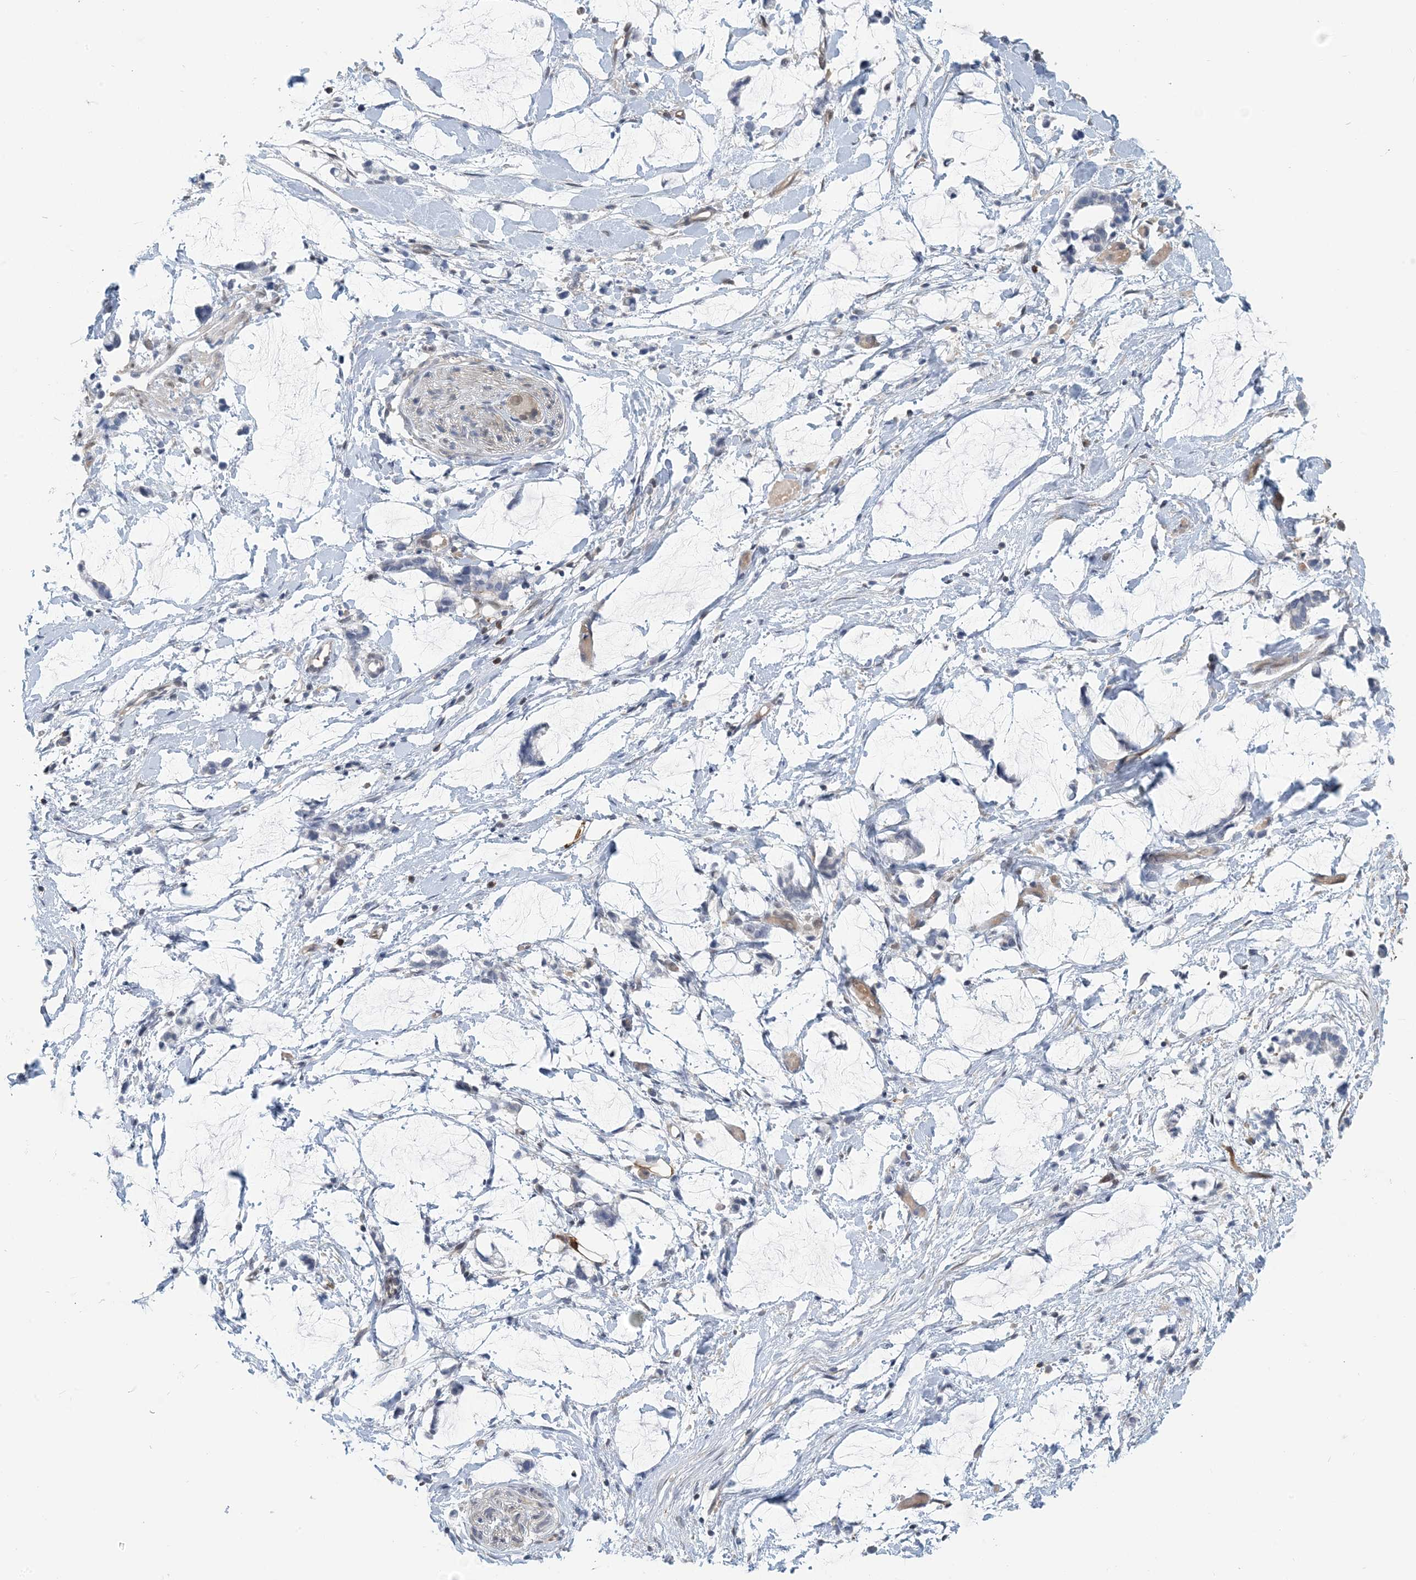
{"staining": {"intensity": "moderate", "quantity": "25%-75%", "location": "cytoplasmic/membranous"}, "tissue": "adipose tissue", "cell_type": "Adipocytes", "image_type": "normal", "snomed": [{"axis": "morphology", "description": "Normal tissue, NOS"}, {"axis": "morphology", "description": "Adenocarcinoma, NOS"}, {"axis": "topography", "description": "Colon"}, {"axis": "topography", "description": "Peripheral nerve tissue"}], "caption": "Adipocytes exhibit moderate cytoplasmic/membranous staining in about 25%-75% of cells in normal adipose tissue.", "gene": "ZC3H12A", "patient": {"sex": "male", "age": 14}}